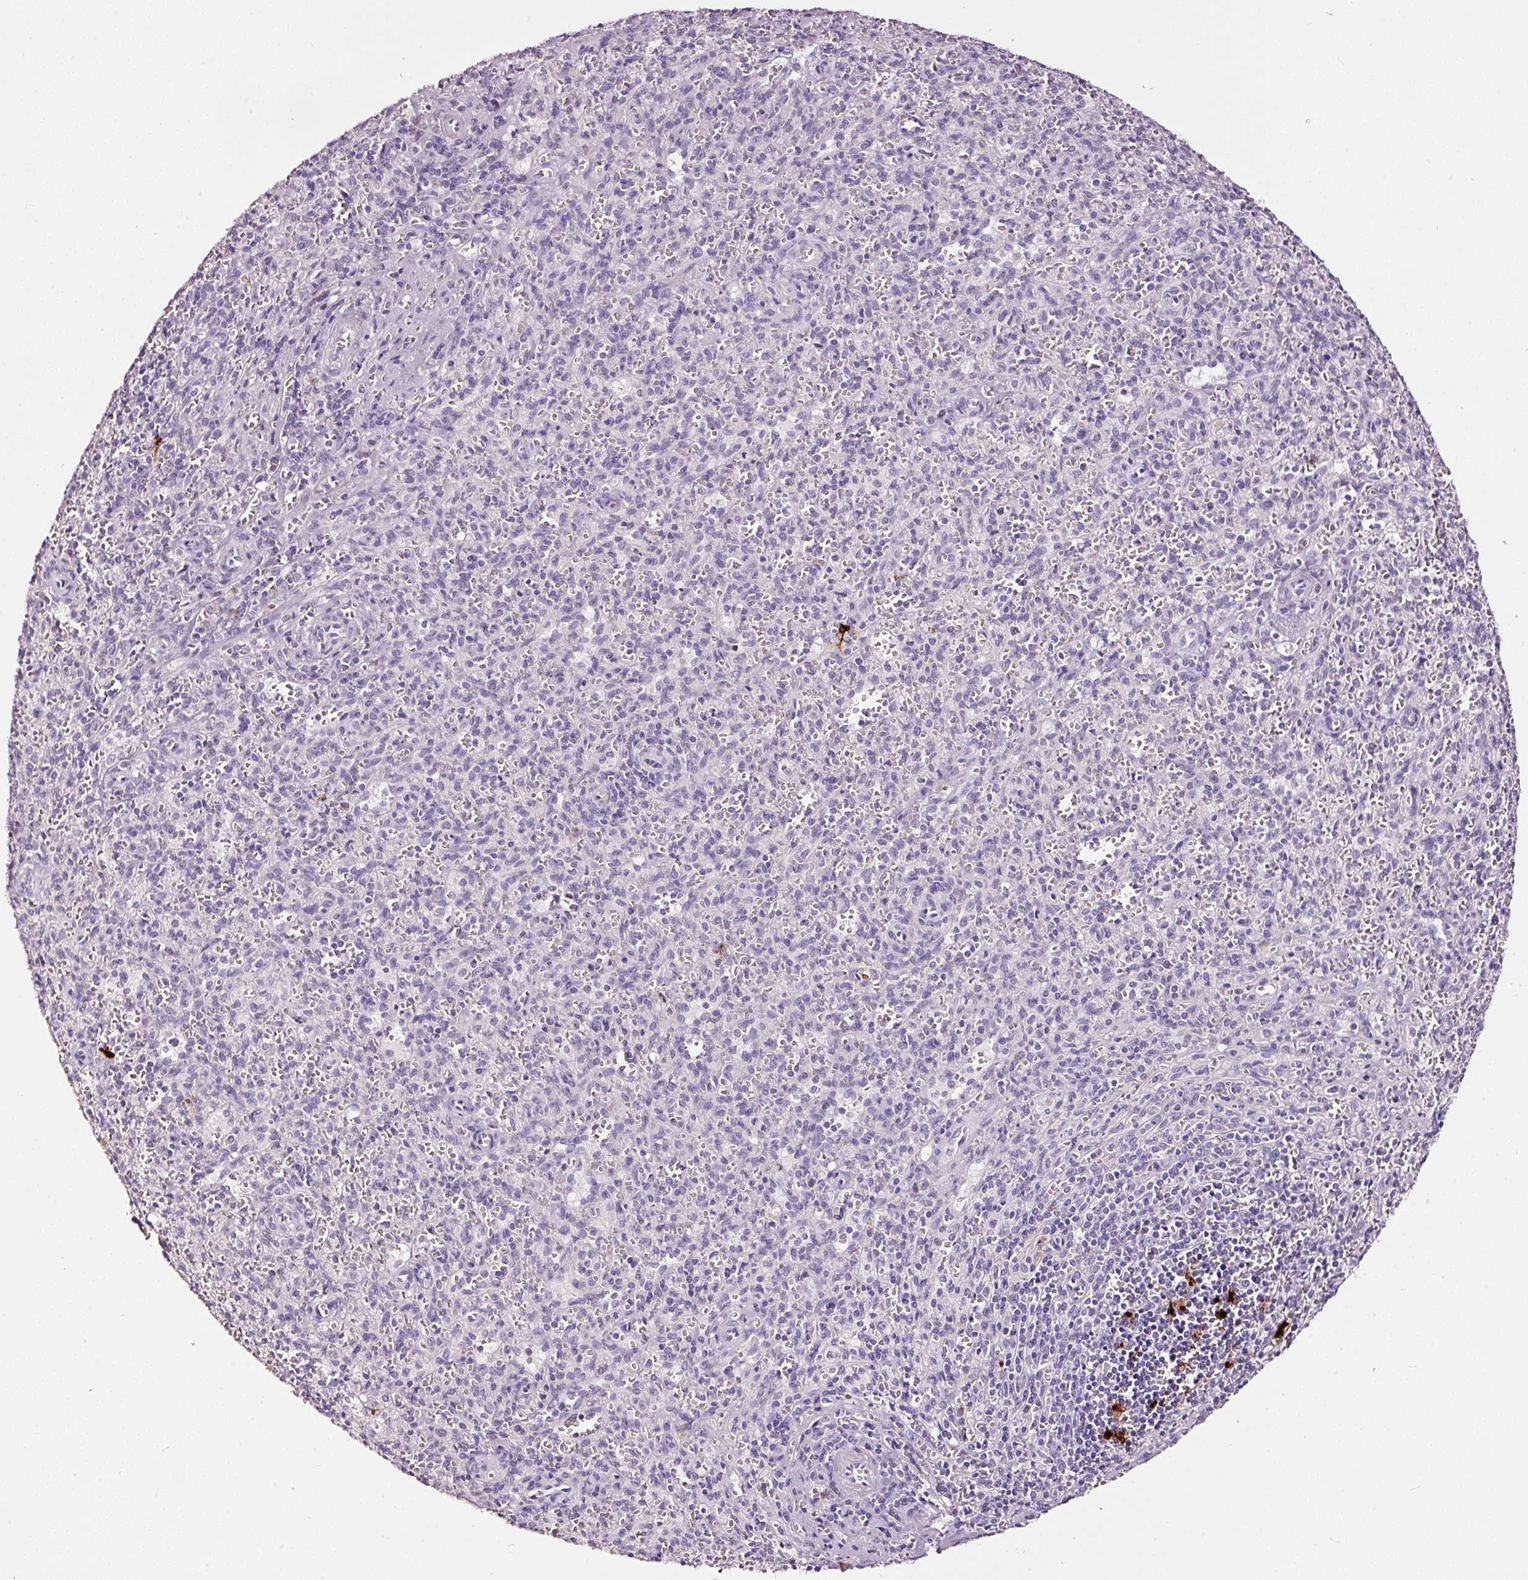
{"staining": {"intensity": "negative", "quantity": "none", "location": "none"}, "tissue": "spleen", "cell_type": "Cells in red pulp", "image_type": "normal", "snomed": [{"axis": "morphology", "description": "Normal tissue, NOS"}, {"axis": "topography", "description": "Spleen"}], "caption": "The histopathology image shows no staining of cells in red pulp in unremarkable spleen.", "gene": "LAMP3", "patient": {"sex": "female", "age": 26}}